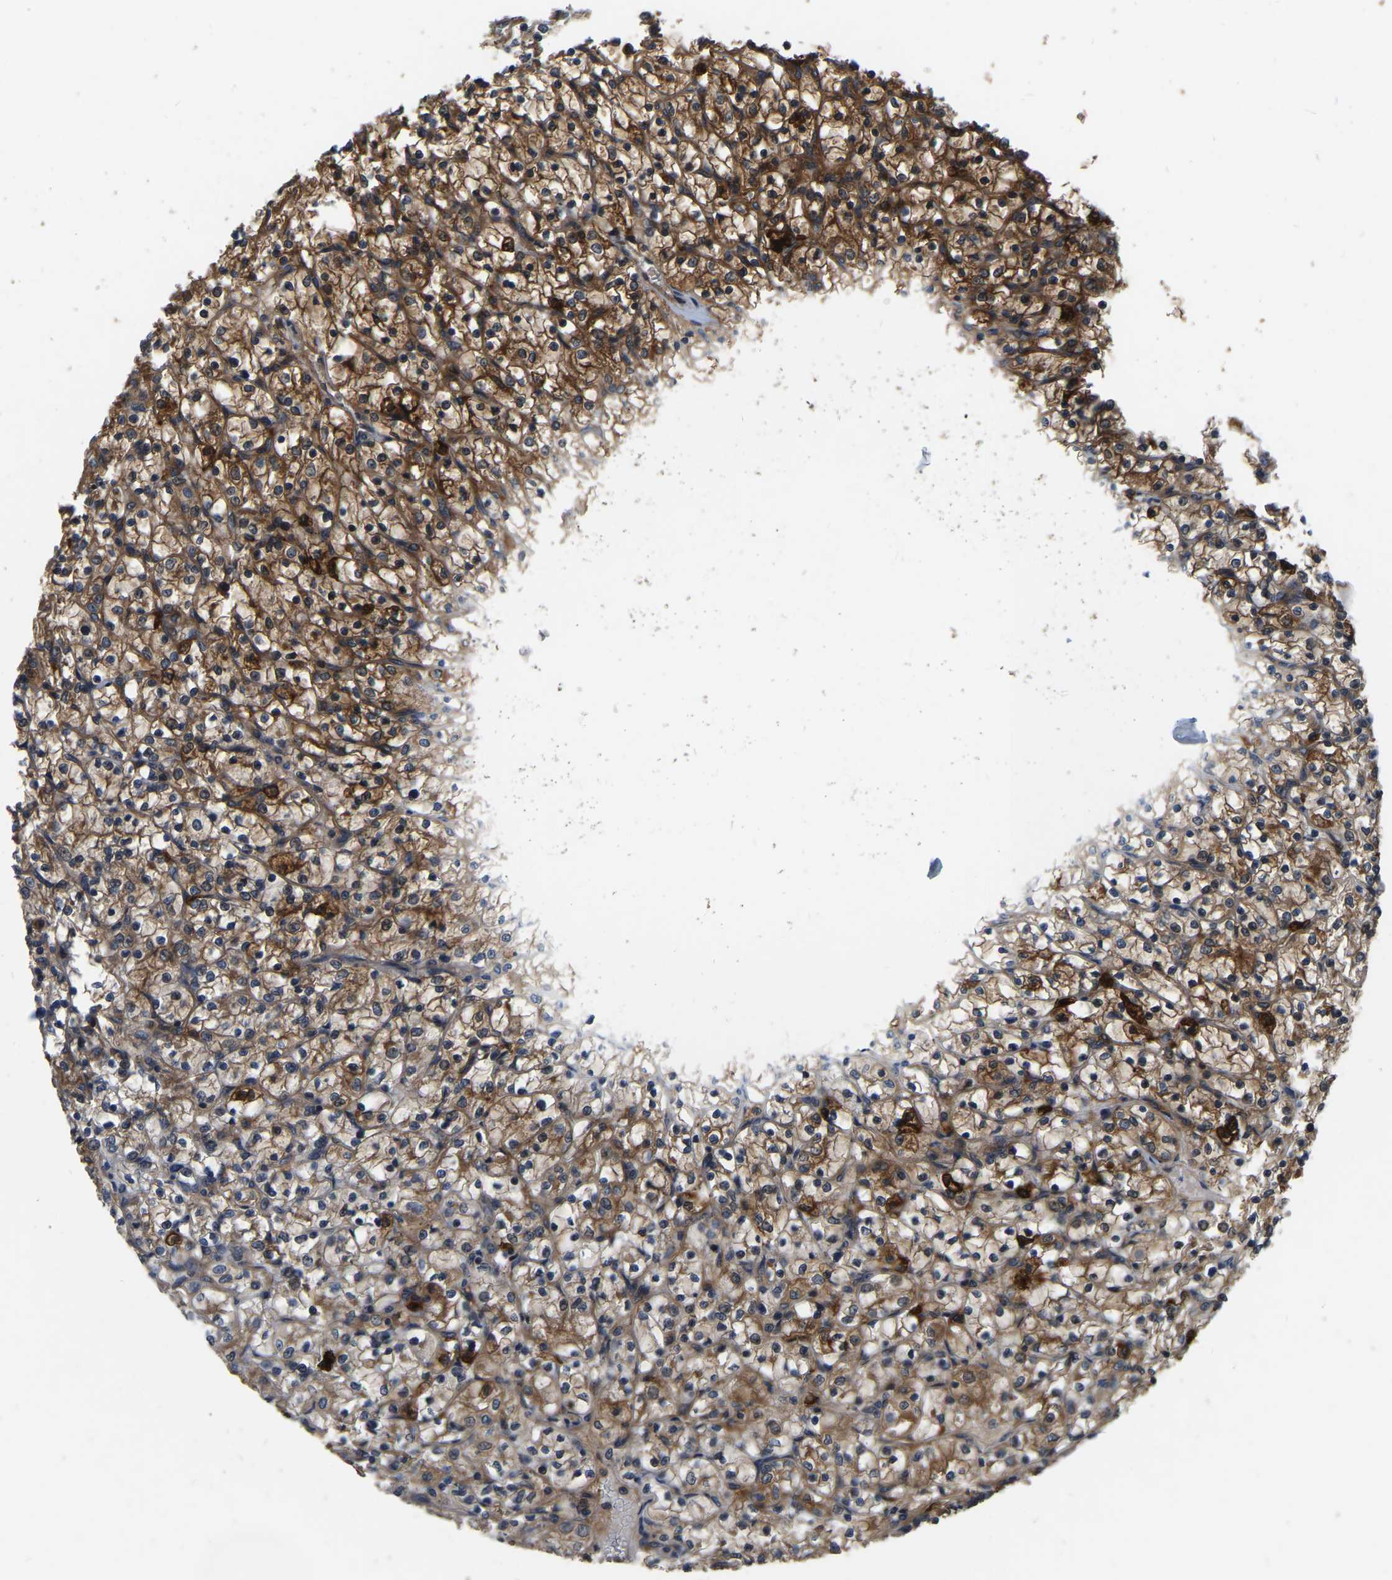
{"staining": {"intensity": "strong", "quantity": ">75%", "location": "cytoplasmic/membranous"}, "tissue": "renal cancer", "cell_type": "Tumor cells", "image_type": "cancer", "snomed": [{"axis": "morphology", "description": "Adenocarcinoma, NOS"}, {"axis": "topography", "description": "Kidney"}], "caption": "A micrograph of human adenocarcinoma (renal) stained for a protein exhibits strong cytoplasmic/membranous brown staining in tumor cells. (DAB = brown stain, brightfield microscopy at high magnification).", "gene": "GARS1", "patient": {"sex": "female", "age": 69}}